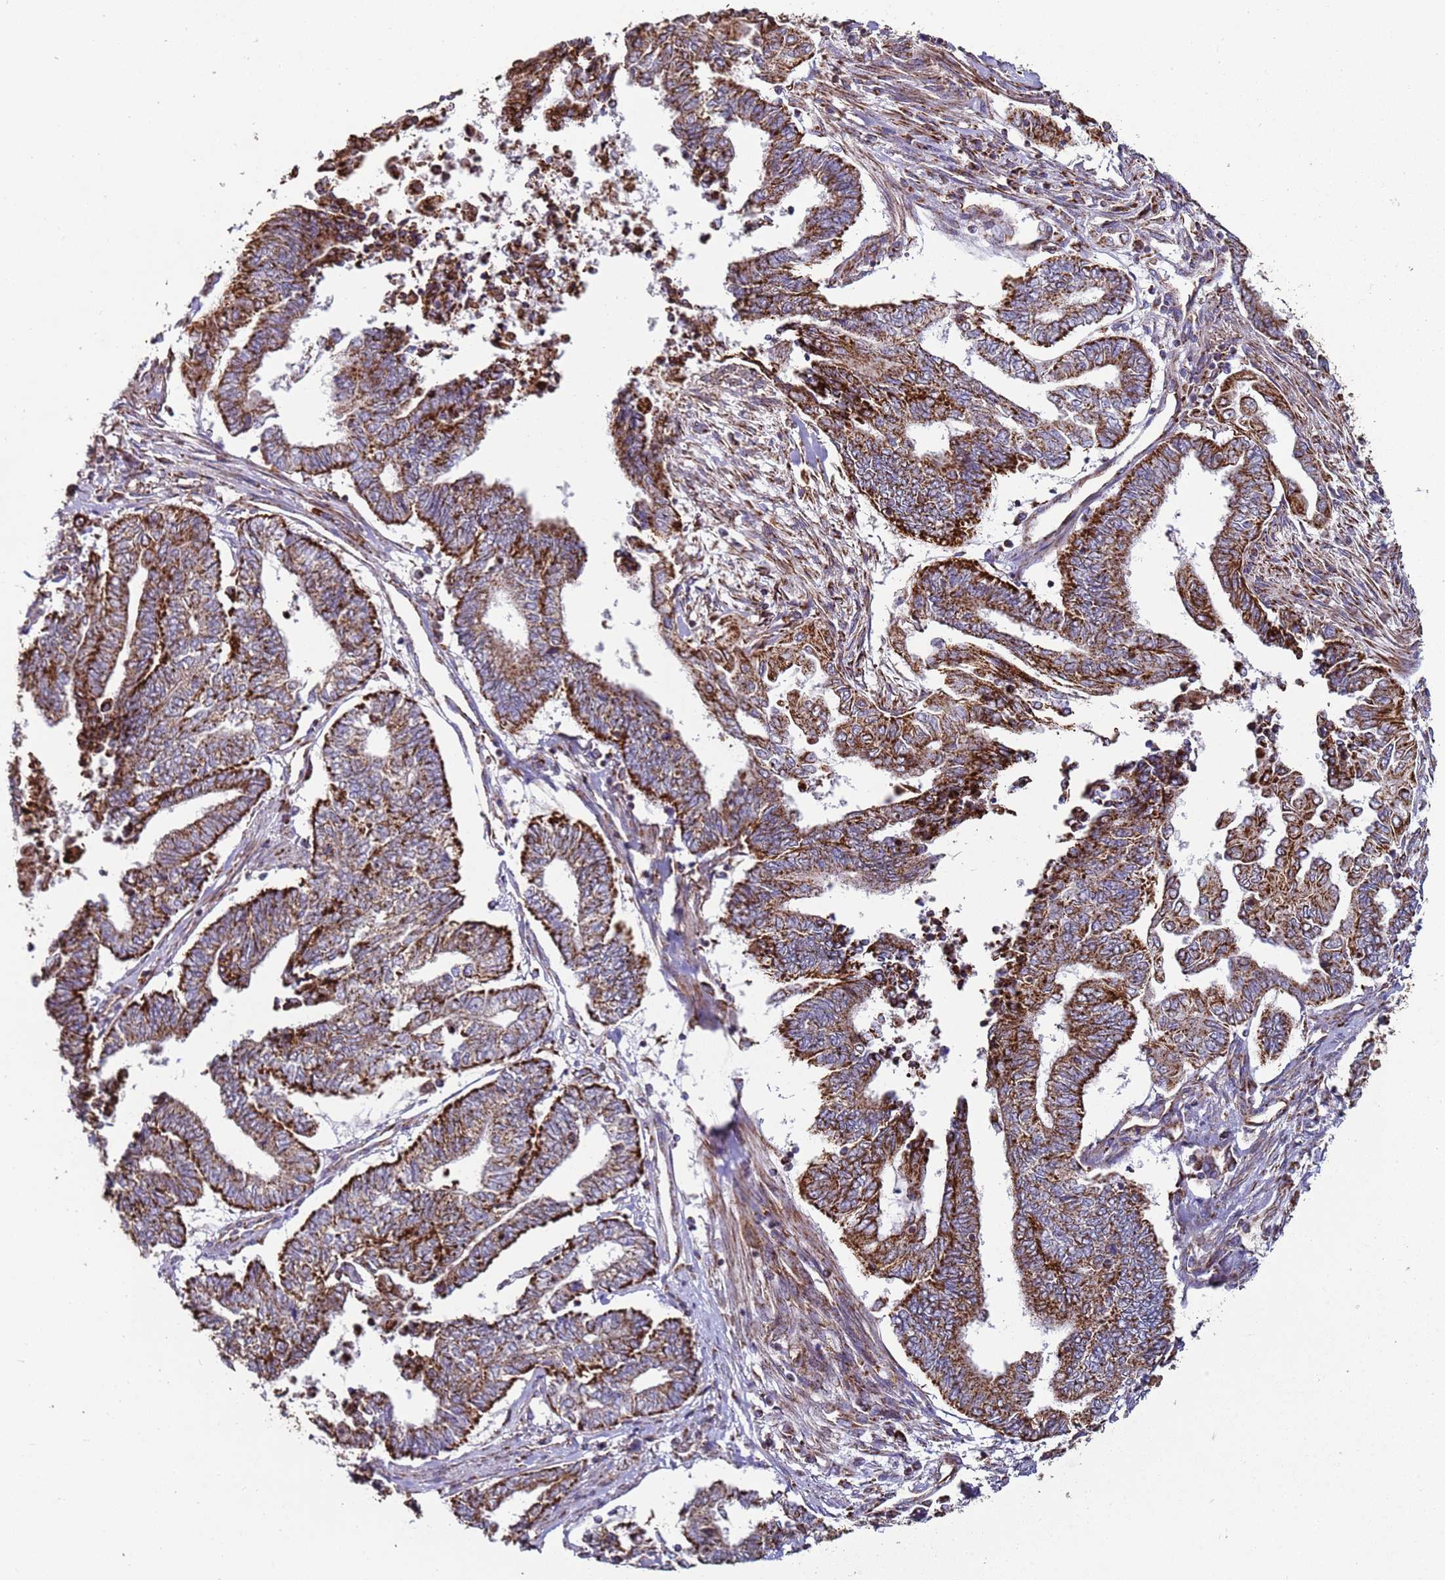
{"staining": {"intensity": "strong", "quantity": ">75%", "location": "cytoplasmic/membranous"}, "tissue": "endometrial cancer", "cell_type": "Tumor cells", "image_type": "cancer", "snomed": [{"axis": "morphology", "description": "Adenocarcinoma, NOS"}, {"axis": "topography", "description": "Uterus"}, {"axis": "topography", "description": "Endometrium"}], "caption": "Protein expression analysis of human adenocarcinoma (endometrial) reveals strong cytoplasmic/membranous staining in about >75% of tumor cells.", "gene": "FBXO33", "patient": {"sex": "female", "age": 70}}